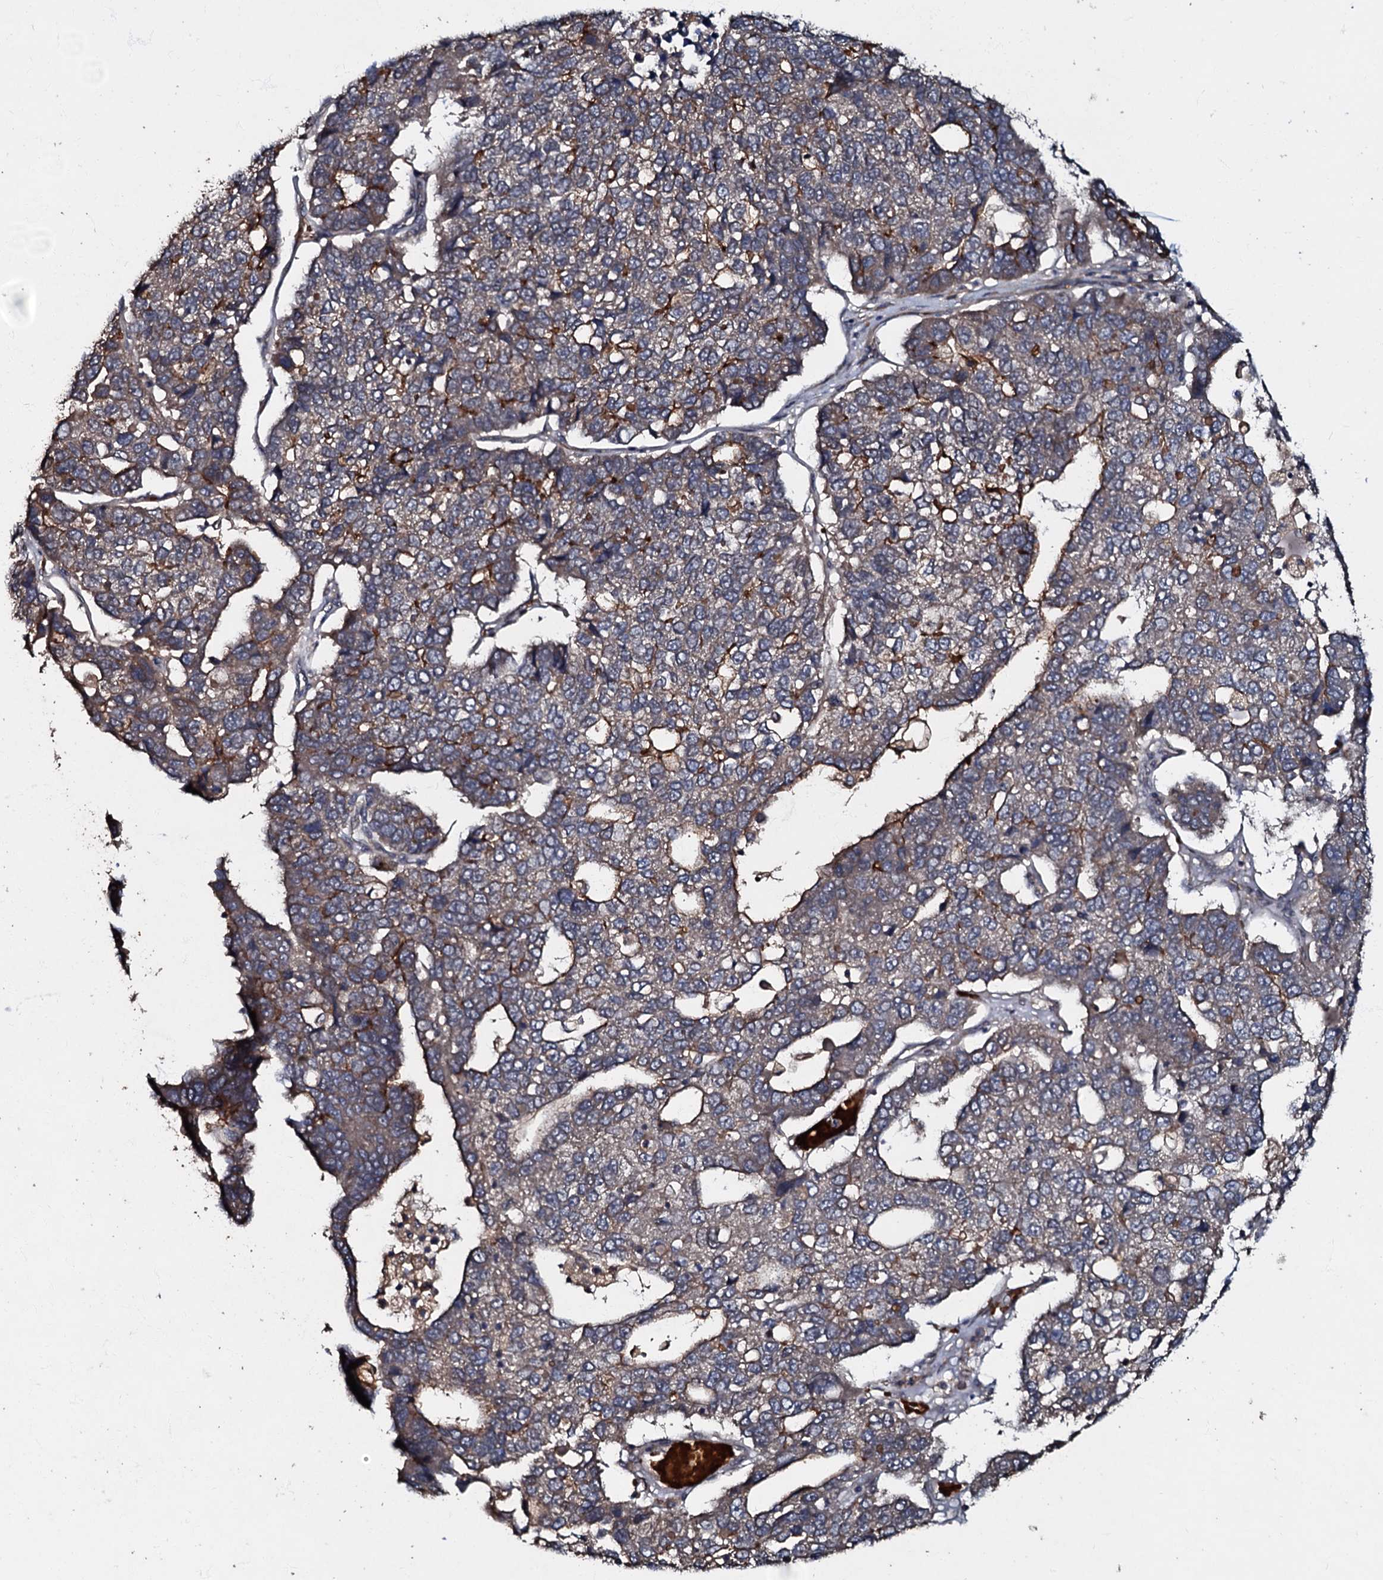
{"staining": {"intensity": "moderate", "quantity": "<25%", "location": "cytoplasmic/membranous"}, "tissue": "pancreatic cancer", "cell_type": "Tumor cells", "image_type": "cancer", "snomed": [{"axis": "morphology", "description": "Adenocarcinoma, NOS"}, {"axis": "topography", "description": "Pancreas"}], "caption": "Adenocarcinoma (pancreatic) stained with DAB (3,3'-diaminobenzidine) immunohistochemistry reveals low levels of moderate cytoplasmic/membranous positivity in about <25% of tumor cells.", "gene": "MANSC4", "patient": {"sex": "female", "age": 61}}